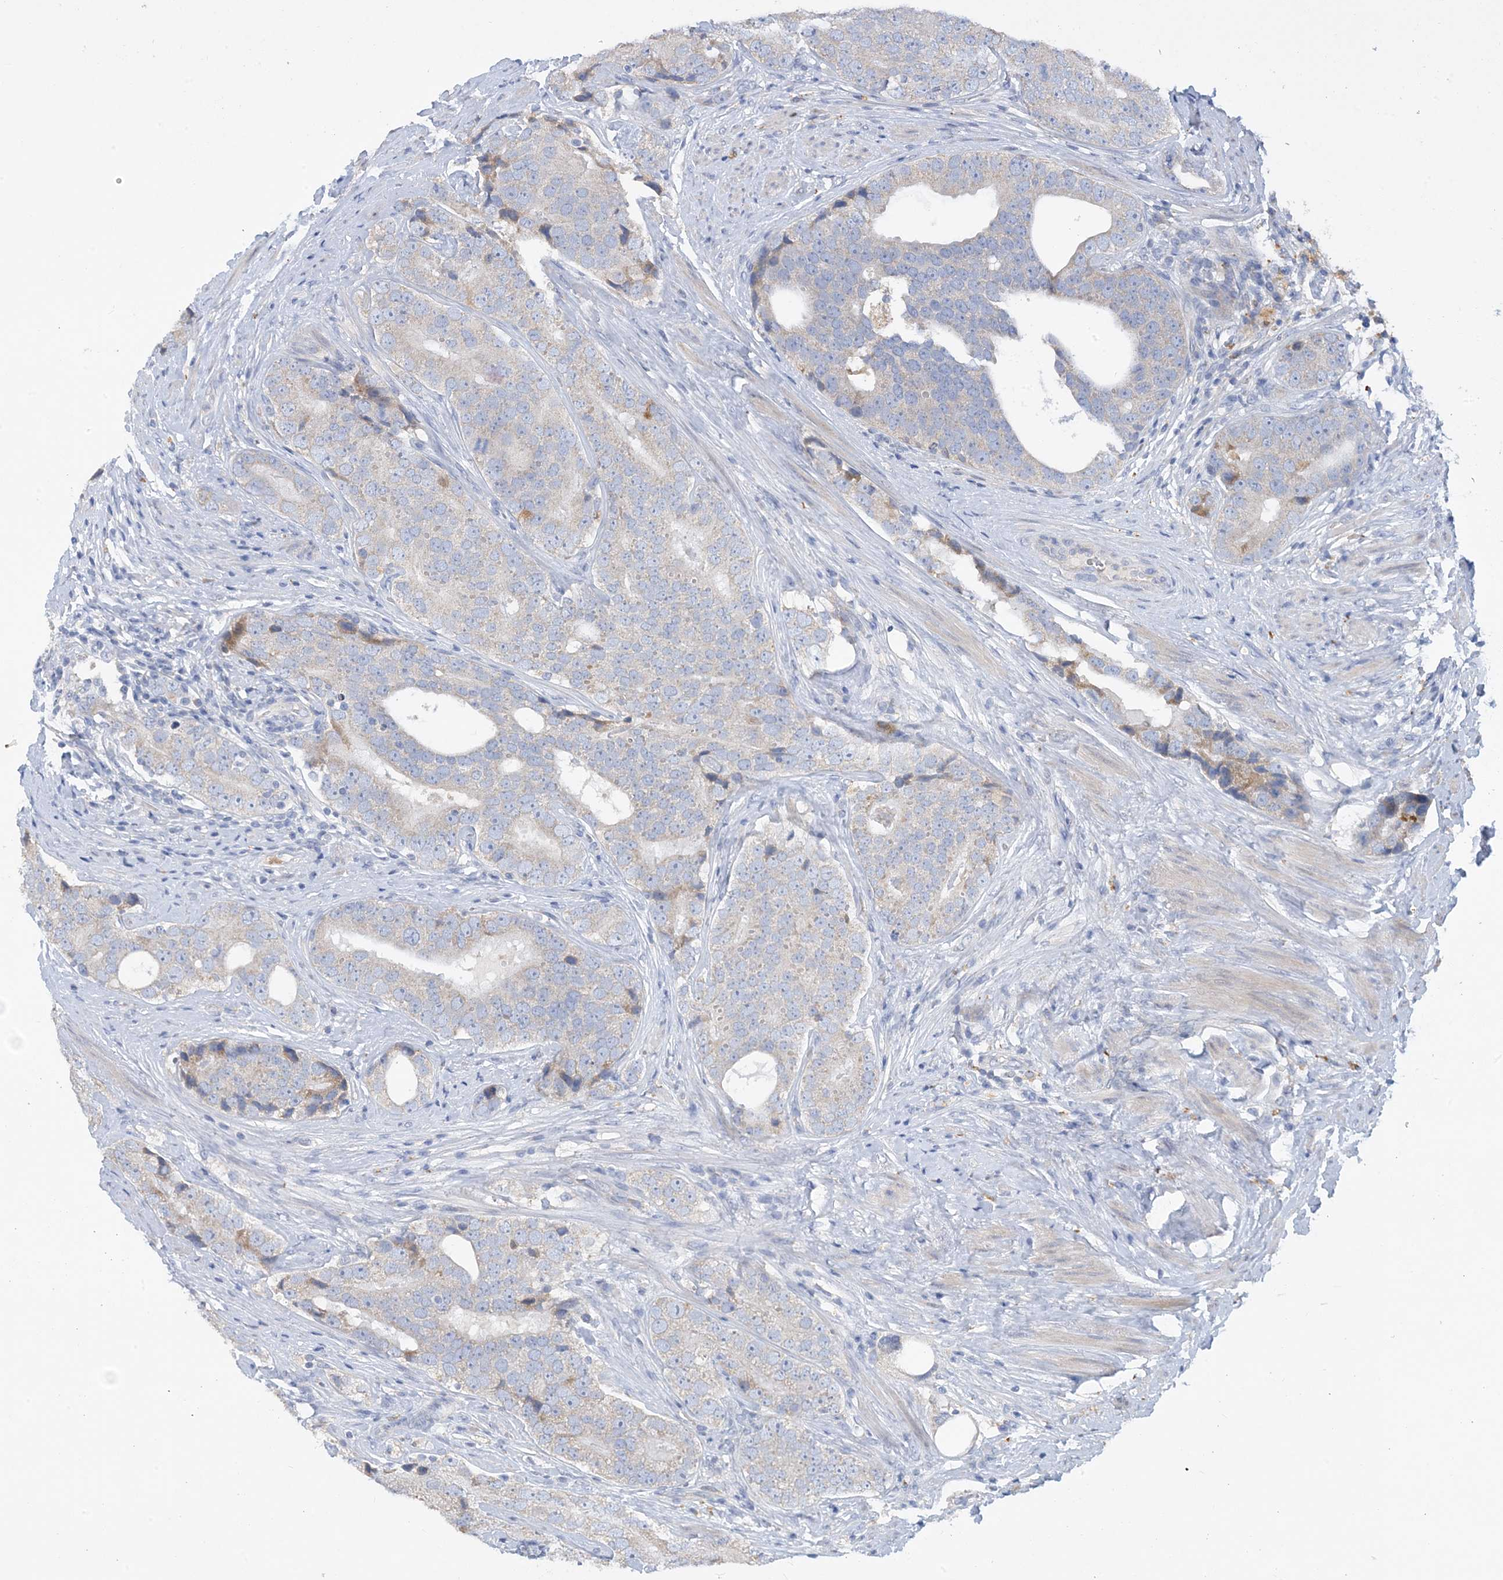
{"staining": {"intensity": "negative", "quantity": "none", "location": "none"}, "tissue": "prostate cancer", "cell_type": "Tumor cells", "image_type": "cancer", "snomed": [{"axis": "morphology", "description": "Adenocarcinoma, High grade"}, {"axis": "topography", "description": "Prostate"}], "caption": "DAB (3,3'-diaminobenzidine) immunohistochemical staining of prostate high-grade adenocarcinoma displays no significant staining in tumor cells. Nuclei are stained in blue.", "gene": "ZCCHC18", "patient": {"sex": "male", "age": 56}}